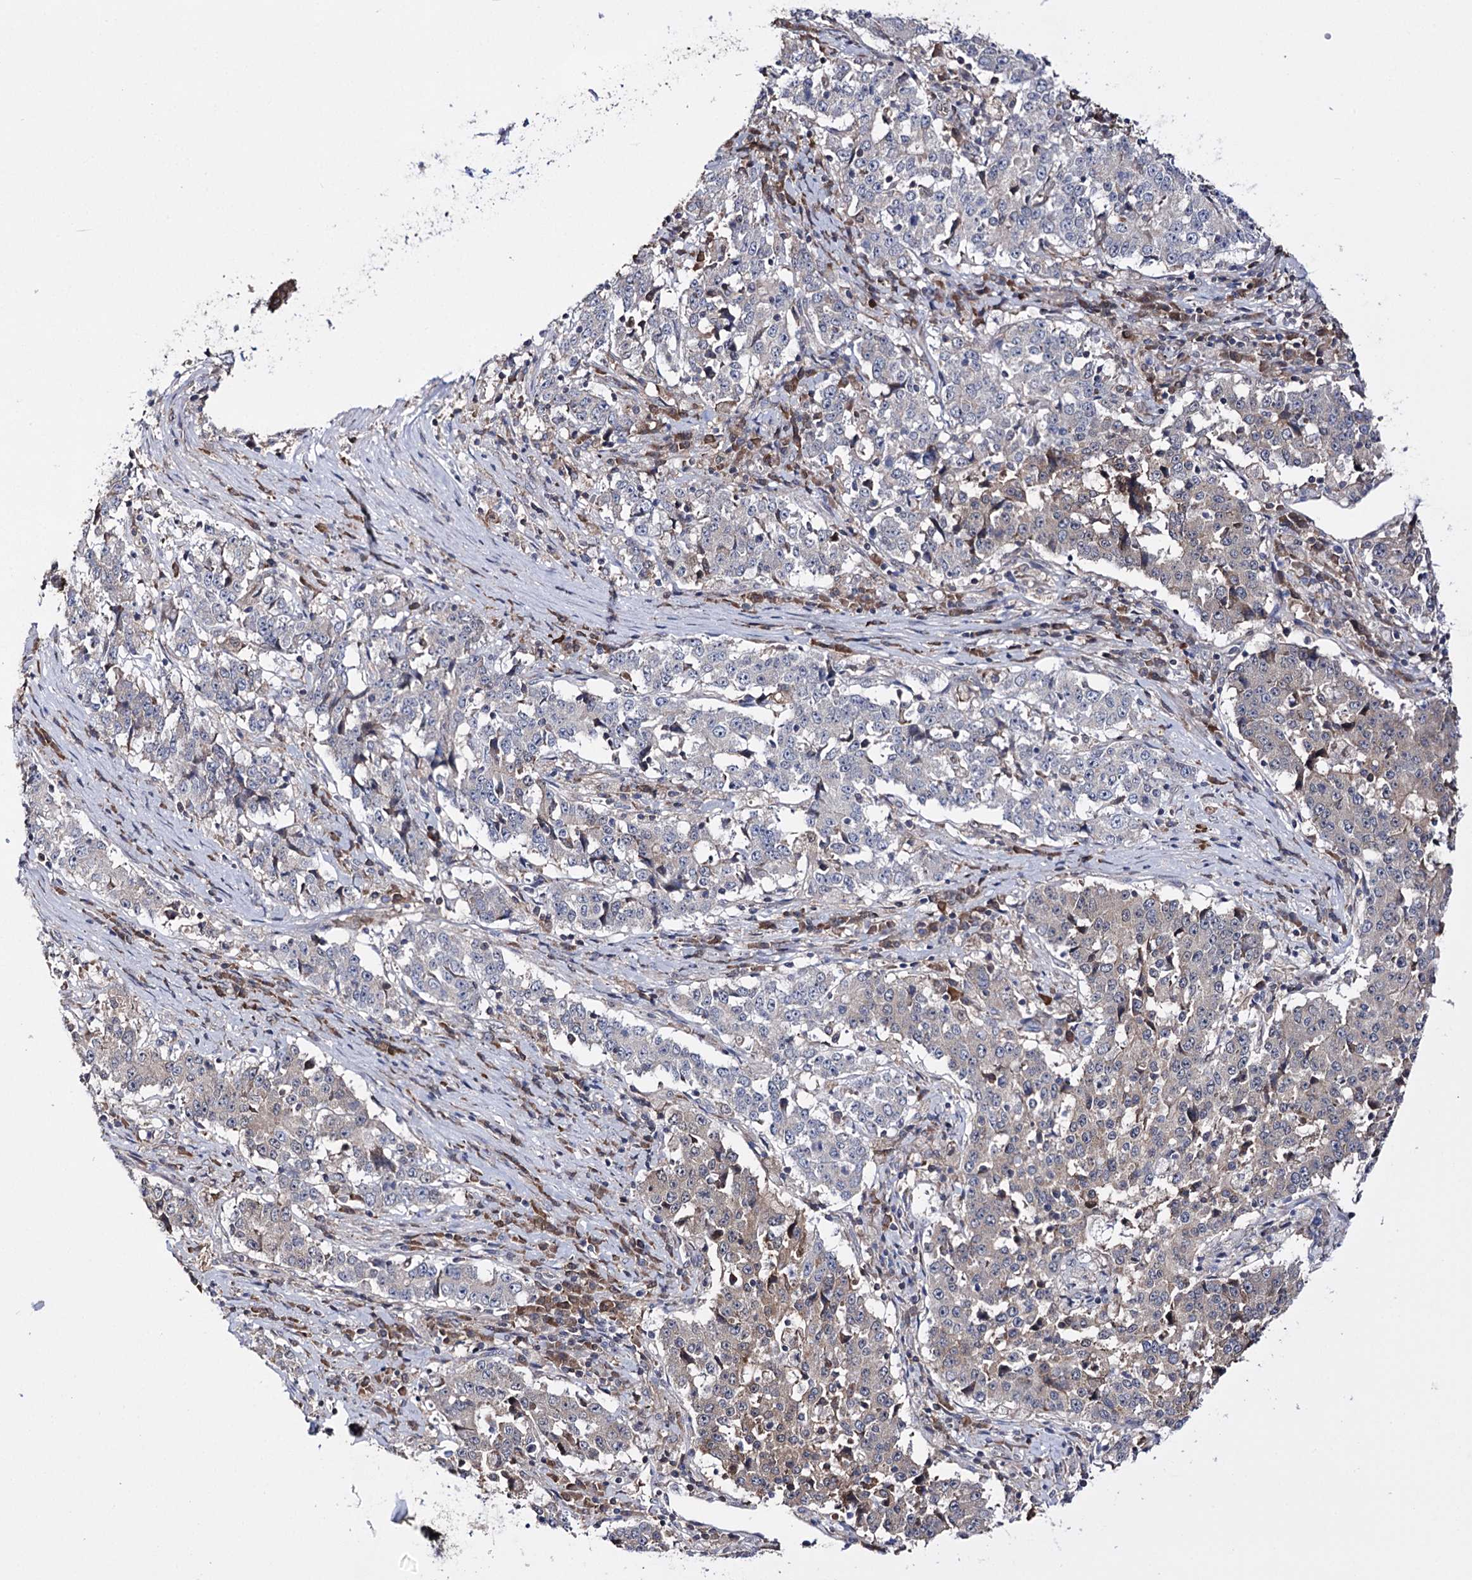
{"staining": {"intensity": "weak", "quantity": "25%-75%", "location": "cytoplasmic/membranous"}, "tissue": "stomach cancer", "cell_type": "Tumor cells", "image_type": "cancer", "snomed": [{"axis": "morphology", "description": "Adenocarcinoma, NOS"}, {"axis": "topography", "description": "Stomach"}], "caption": "A brown stain shows weak cytoplasmic/membranous expression of a protein in human stomach adenocarcinoma tumor cells.", "gene": "PTER", "patient": {"sex": "male", "age": 59}}